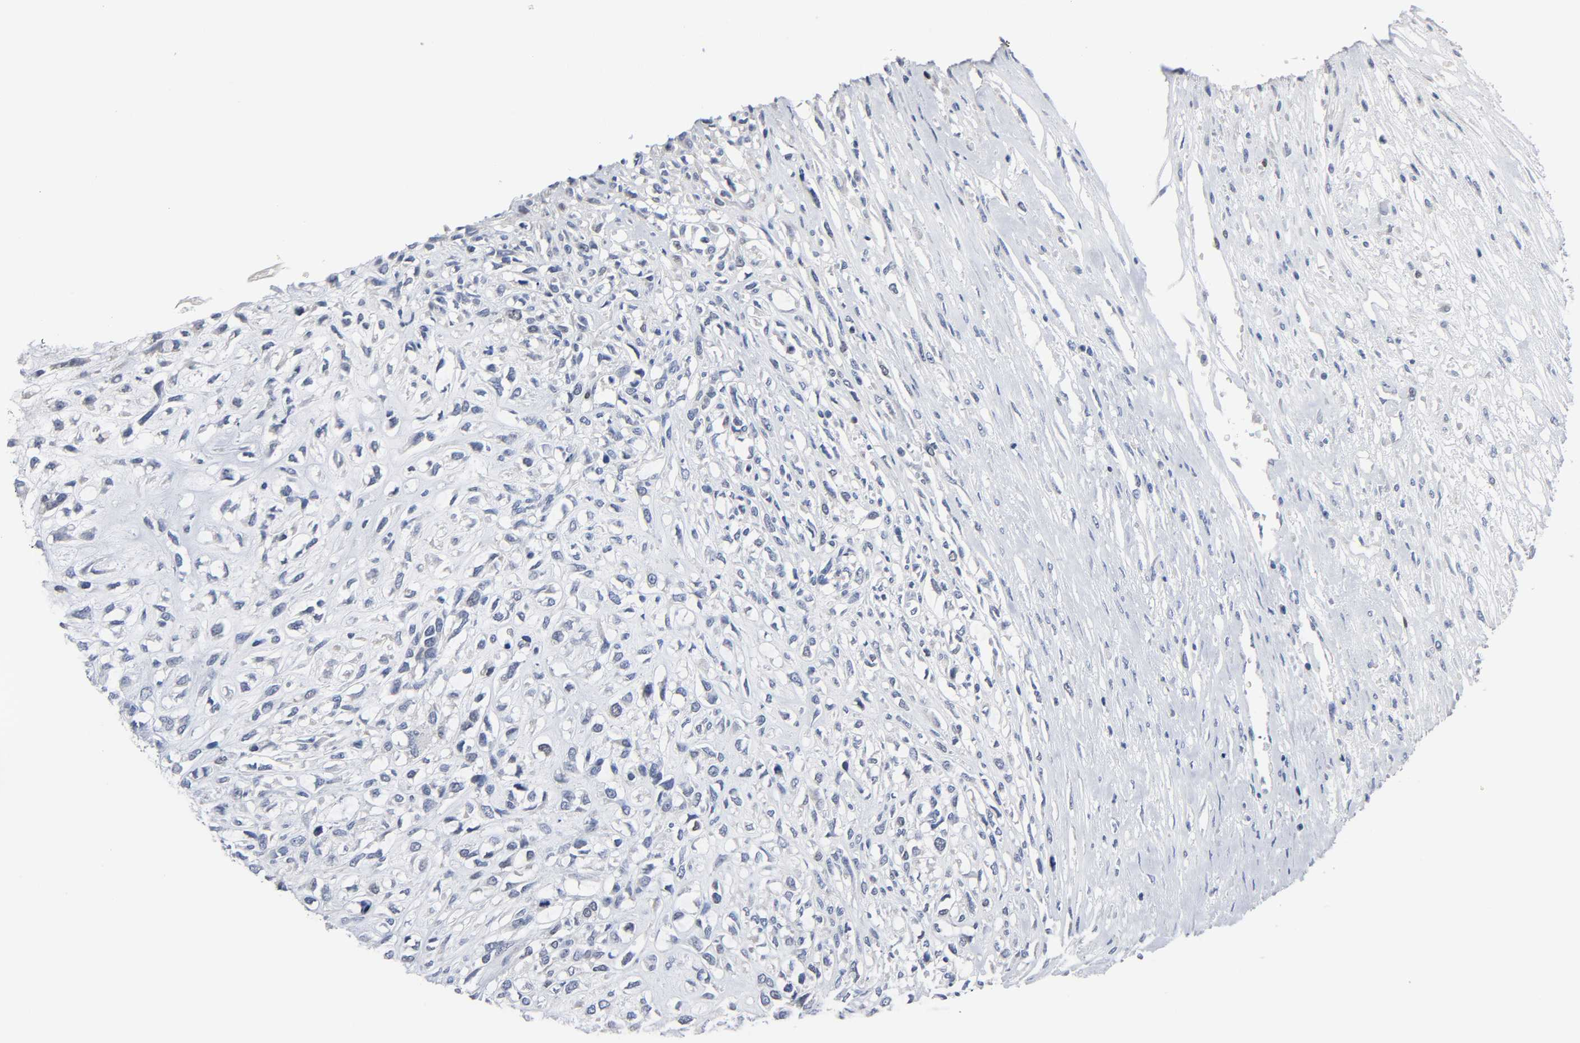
{"staining": {"intensity": "negative", "quantity": "none", "location": "none"}, "tissue": "head and neck cancer", "cell_type": "Tumor cells", "image_type": "cancer", "snomed": [{"axis": "morphology", "description": "Necrosis, NOS"}, {"axis": "morphology", "description": "Neoplasm, malignant, NOS"}, {"axis": "topography", "description": "Salivary gland"}, {"axis": "topography", "description": "Head-Neck"}], "caption": "Immunohistochemistry (IHC) histopathology image of neoplastic tissue: malignant neoplasm (head and neck) stained with DAB (3,3'-diaminobenzidine) shows no significant protein staining in tumor cells. Brightfield microscopy of IHC stained with DAB (3,3'-diaminobenzidine) (brown) and hematoxylin (blue), captured at high magnification.", "gene": "WEE1", "patient": {"sex": "male", "age": 43}}